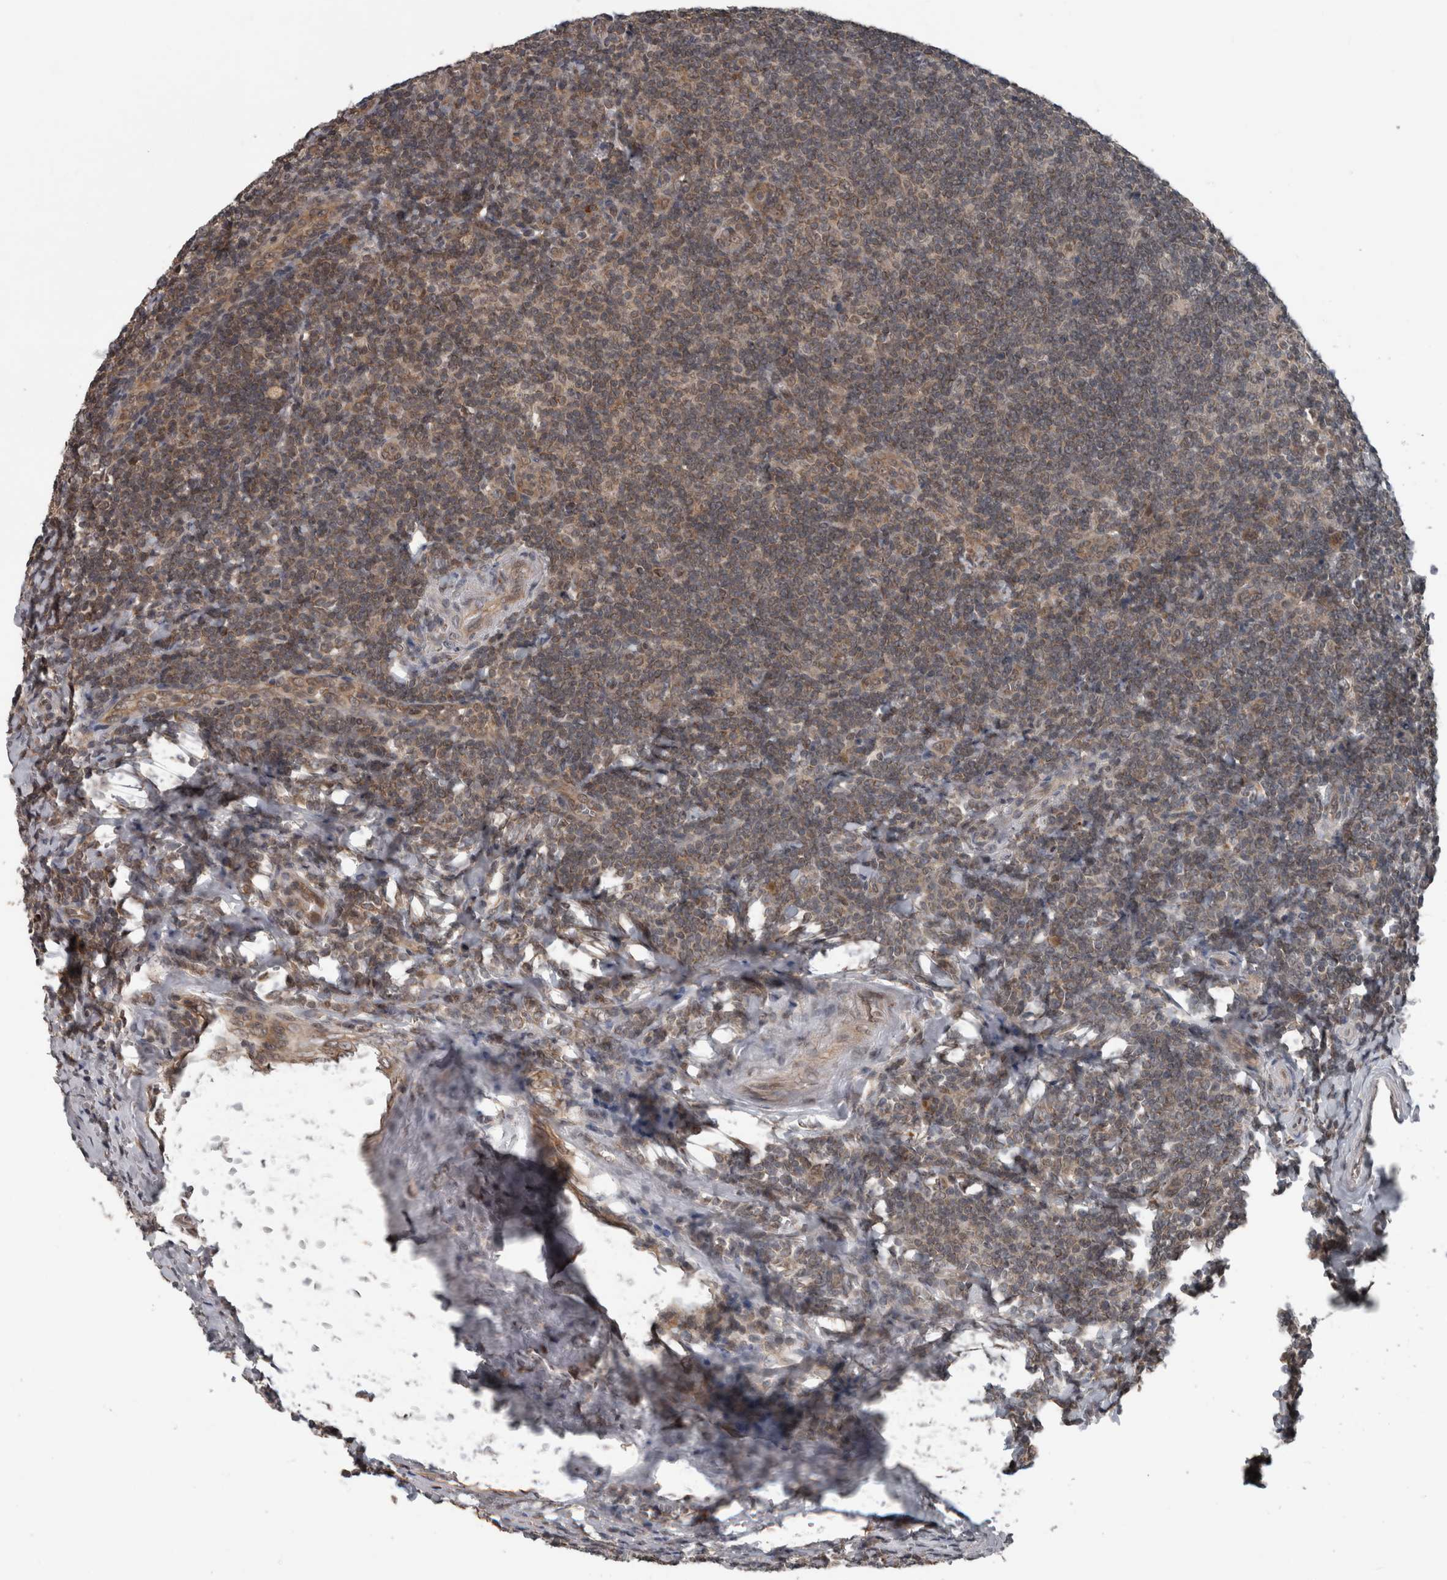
{"staining": {"intensity": "moderate", "quantity": ">75%", "location": "cytoplasmic/membranous"}, "tissue": "tonsil", "cell_type": "Germinal center cells", "image_type": "normal", "snomed": [{"axis": "morphology", "description": "Normal tissue, NOS"}, {"axis": "topography", "description": "Tonsil"}], "caption": "Immunohistochemistry image of unremarkable tonsil: tonsil stained using immunohistochemistry (IHC) reveals medium levels of moderate protein expression localized specifically in the cytoplasmic/membranous of germinal center cells, appearing as a cytoplasmic/membranous brown color.", "gene": "ENY2", "patient": {"sex": "male", "age": 37}}